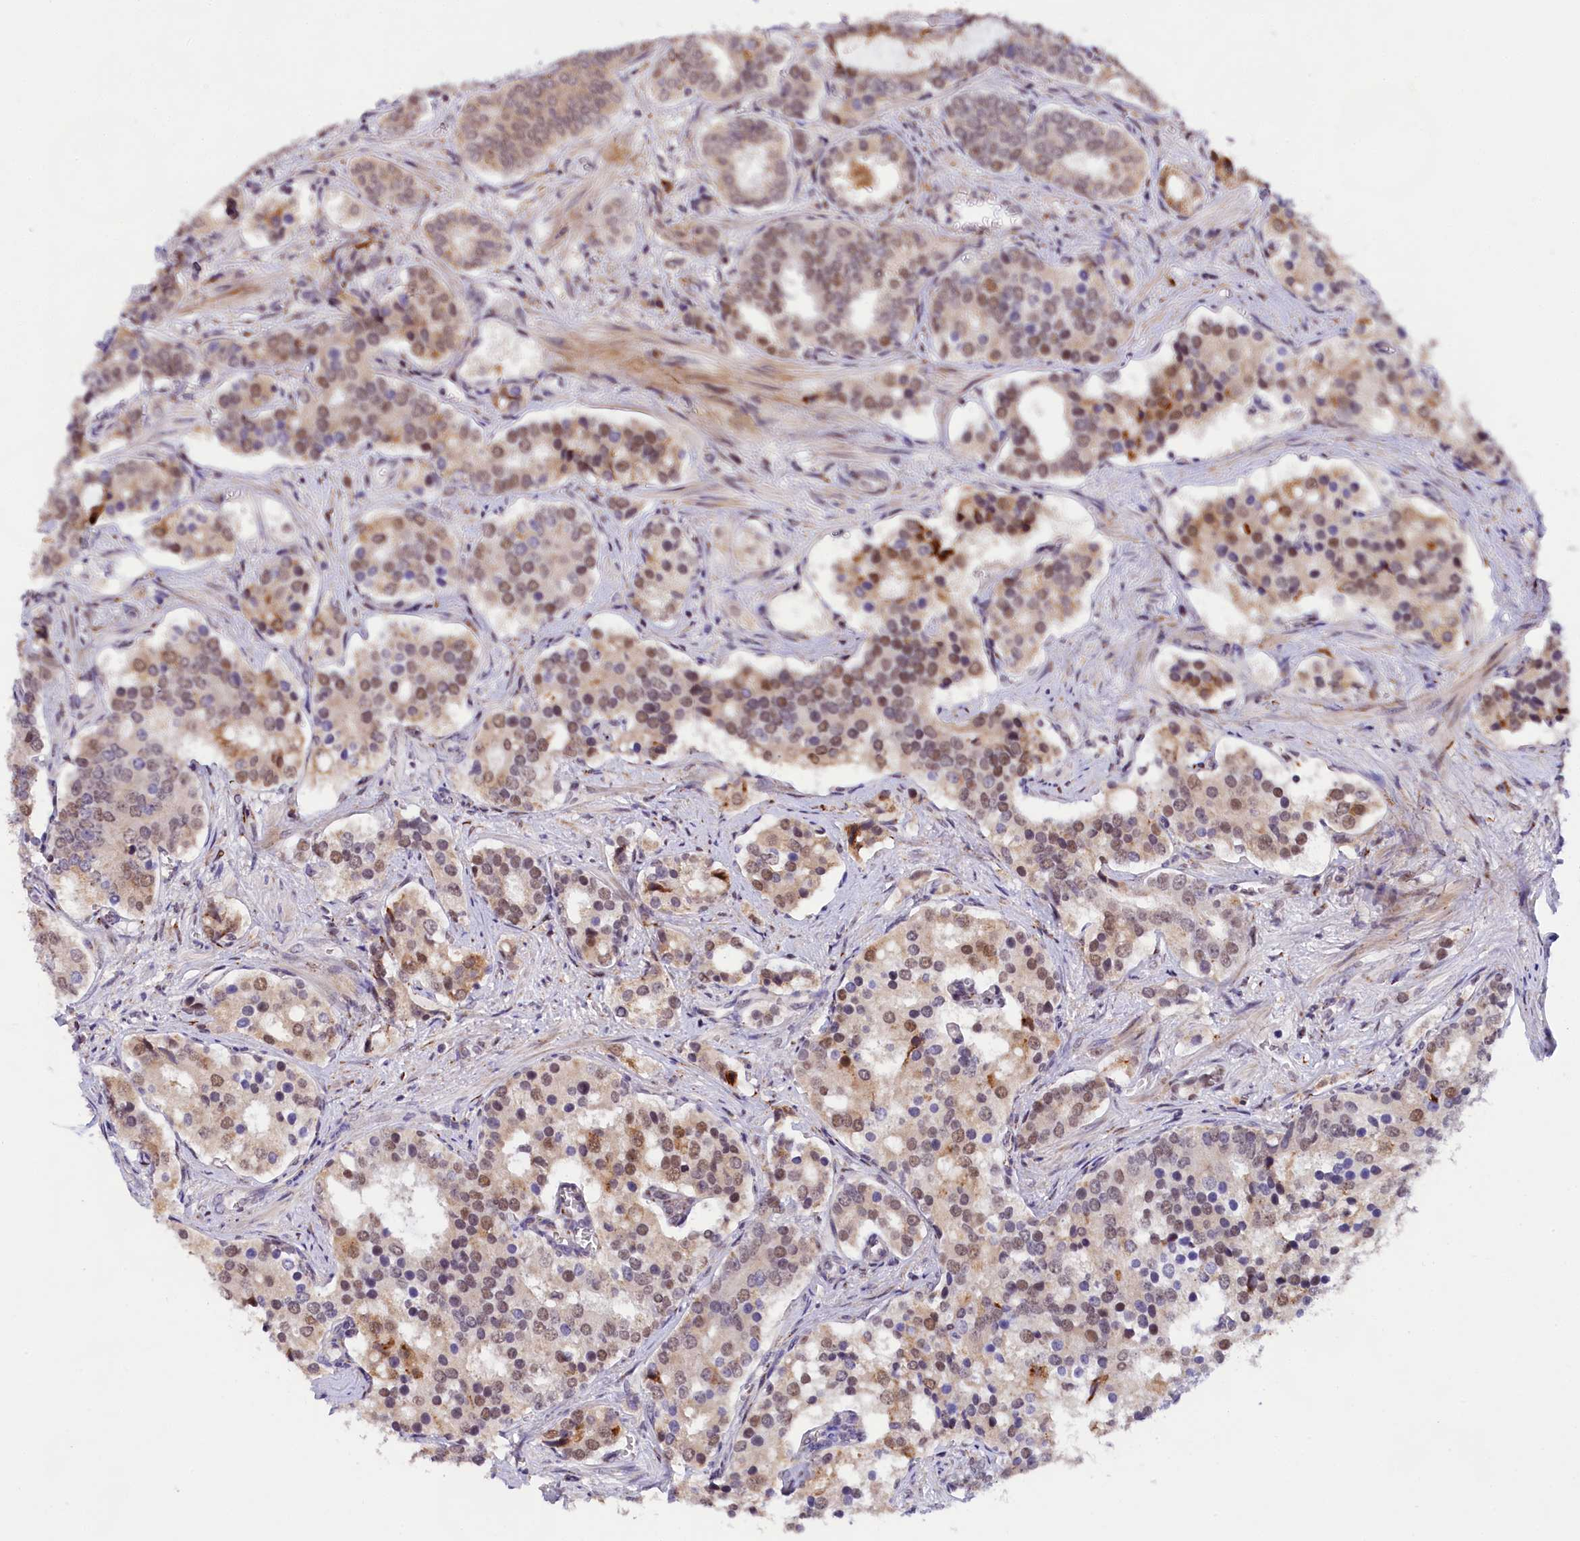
{"staining": {"intensity": "moderate", "quantity": "25%-75%", "location": "nuclear"}, "tissue": "prostate cancer", "cell_type": "Tumor cells", "image_type": "cancer", "snomed": [{"axis": "morphology", "description": "Adenocarcinoma, High grade"}, {"axis": "topography", "description": "Prostate"}], "caption": "Immunohistochemistry staining of prostate high-grade adenocarcinoma, which demonstrates medium levels of moderate nuclear staining in about 25%-75% of tumor cells indicating moderate nuclear protein positivity. The staining was performed using DAB (brown) for protein detection and nuclei were counterstained in hematoxylin (blue).", "gene": "FBXO45", "patient": {"sex": "male", "age": 67}}